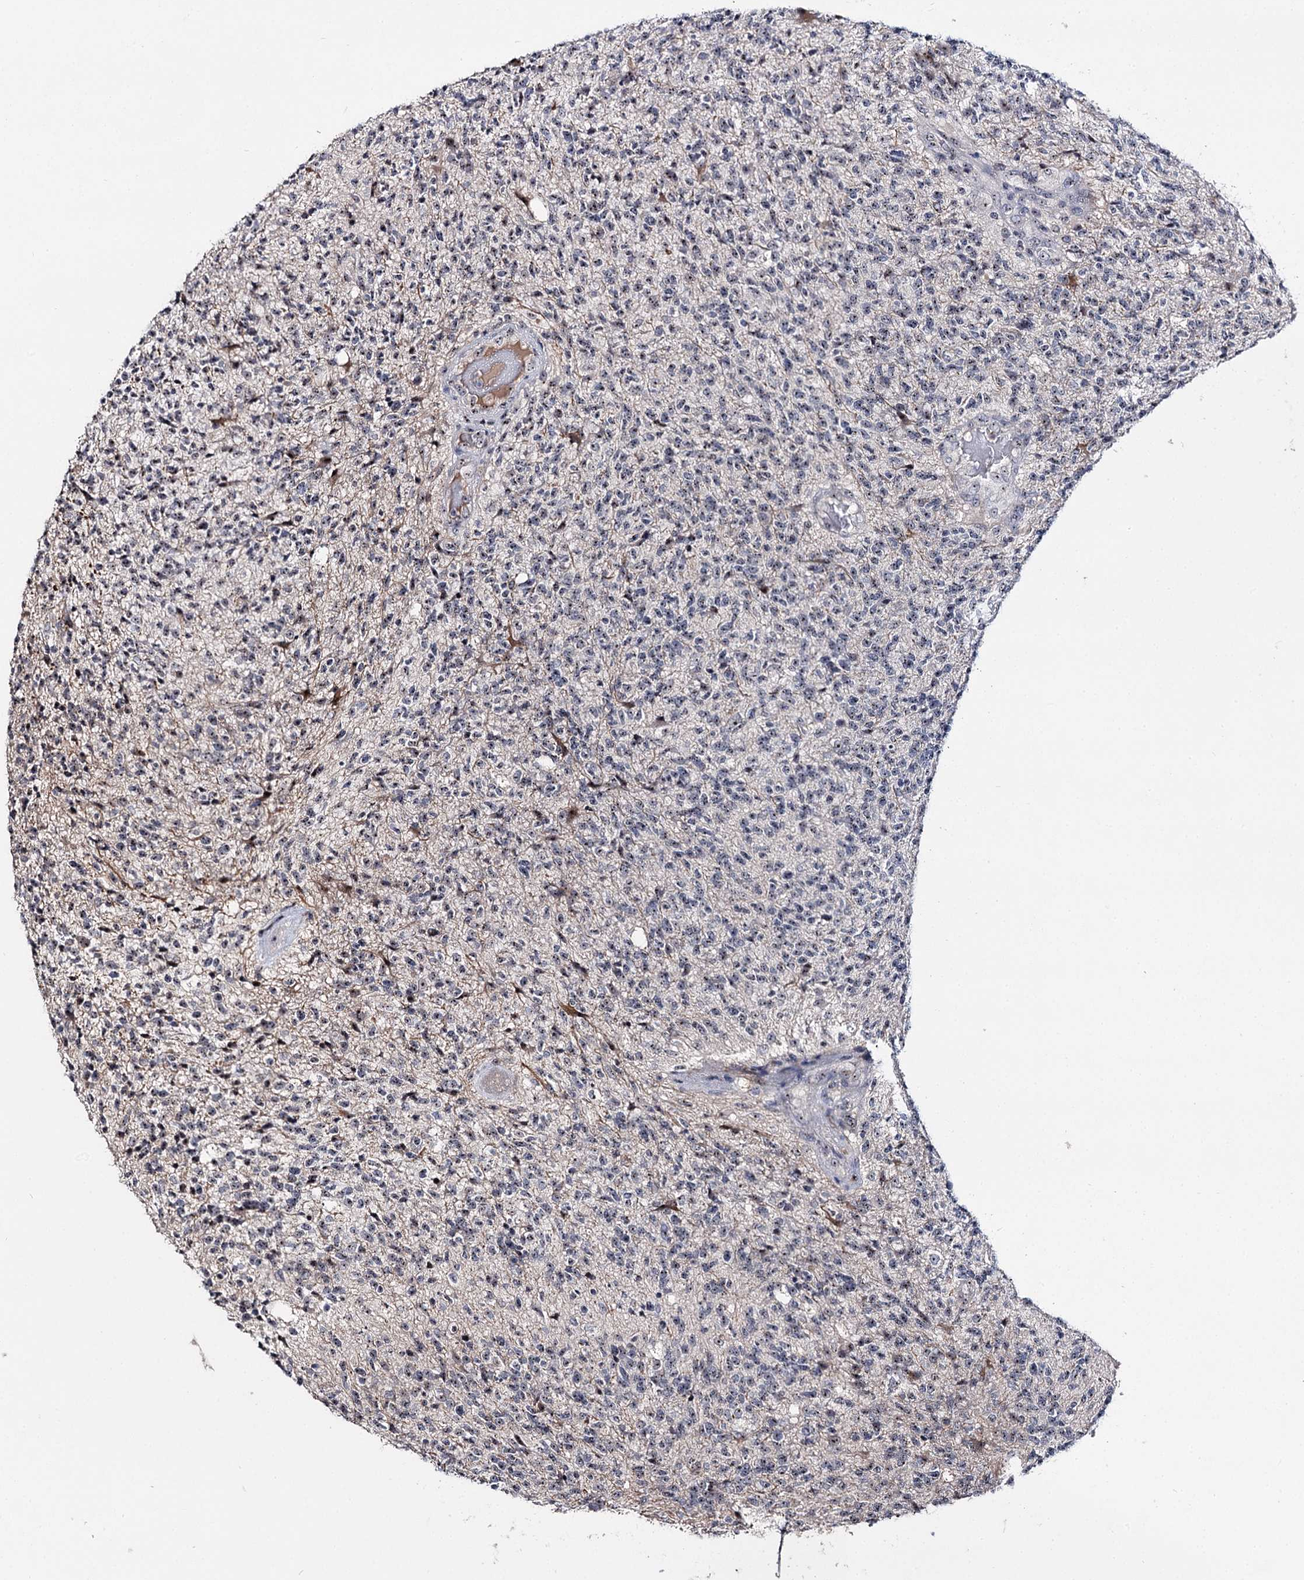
{"staining": {"intensity": "weak", "quantity": "<25%", "location": "nuclear"}, "tissue": "glioma", "cell_type": "Tumor cells", "image_type": "cancer", "snomed": [{"axis": "morphology", "description": "Glioma, malignant, High grade"}, {"axis": "topography", "description": "Brain"}], "caption": "High magnification brightfield microscopy of glioma stained with DAB (3,3'-diaminobenzidine) (brown) and counterstained with hematoxylin (blue): tumor cells show no significant positivity. (DAB IHC, high magnification).", "gene": "SUPT20H", "patient": {"sex": "male", "age": 56}}